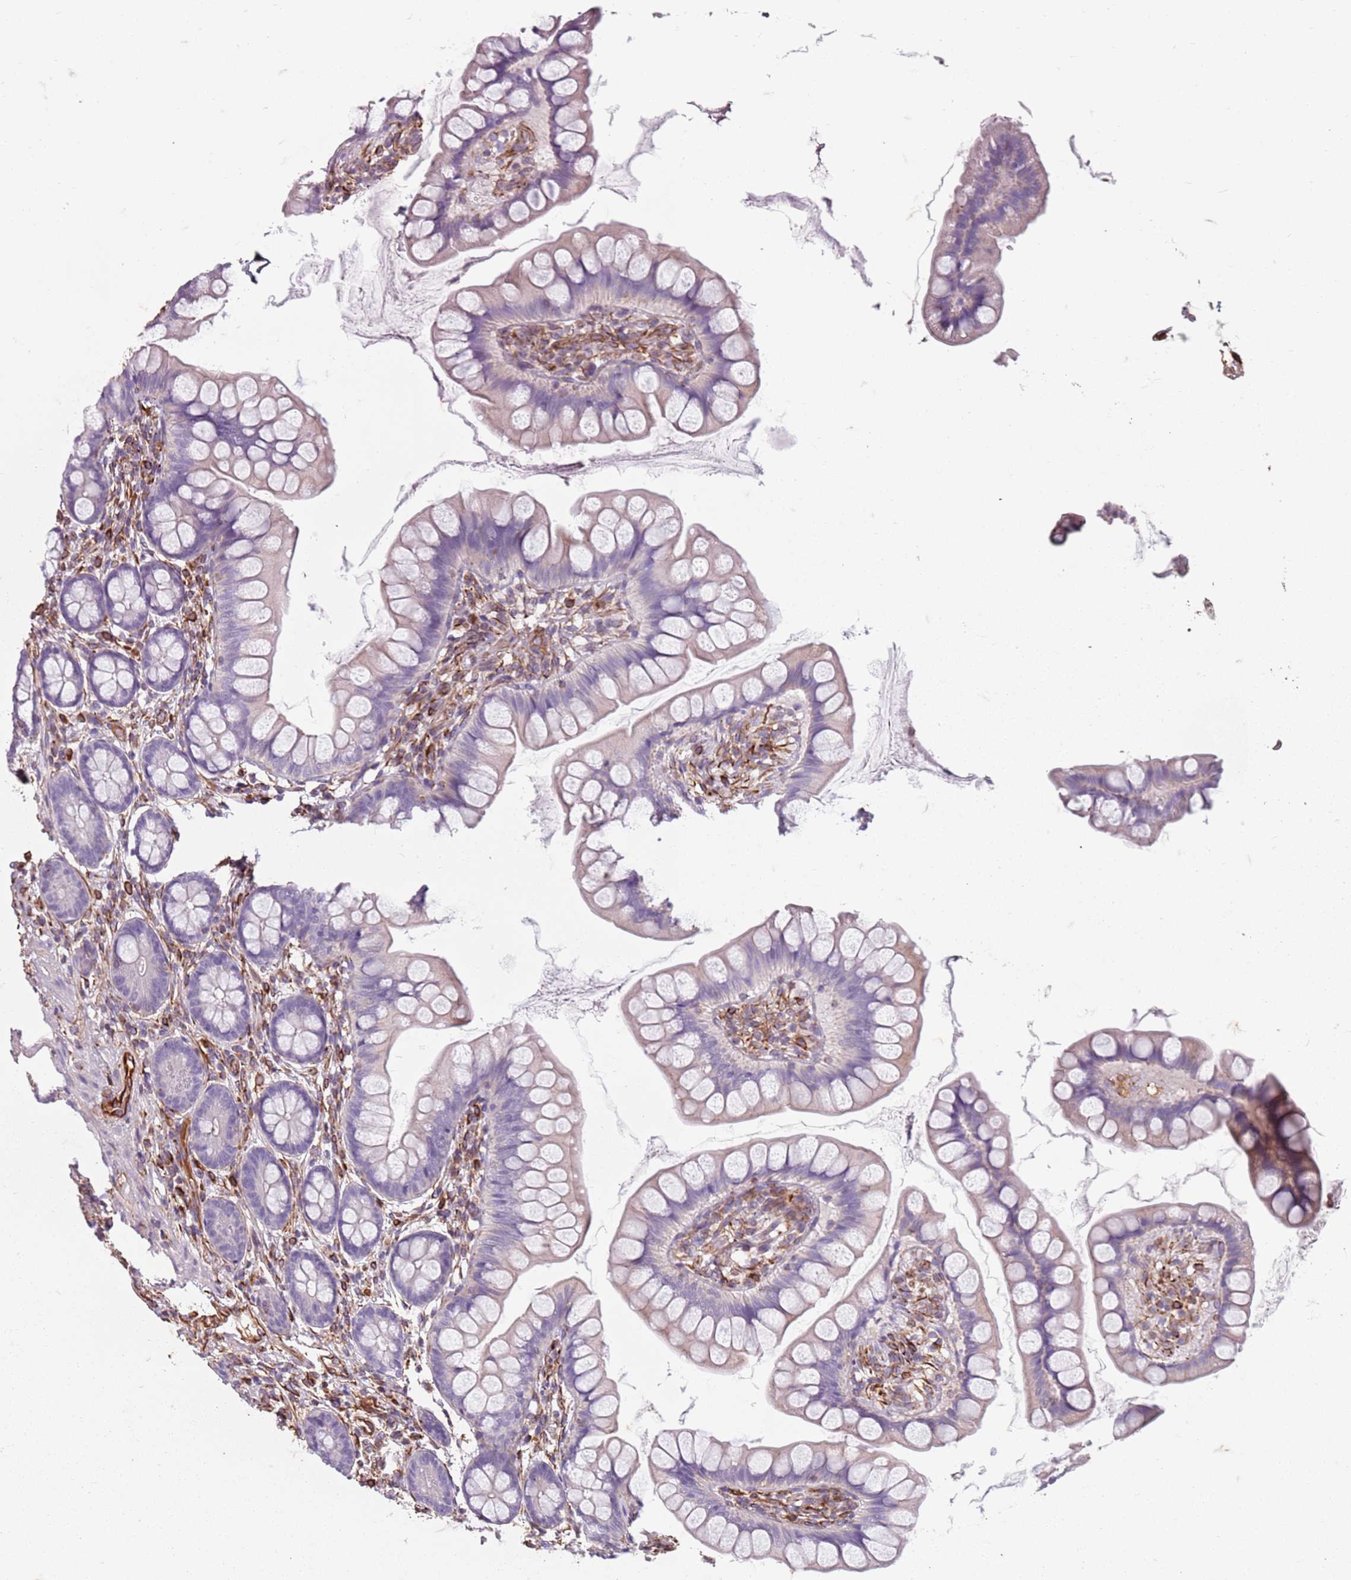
{"staining": {"intensity": "negative", "quantity": "none", "location": "none"}, "tissue": "small intestine", "cell_type": "Glandular cells", "image_type": "normal", "snomed": [{"axis": "morphology", "description": "Normal tissue, NOS"}, {"axis": "topography", "description": "Small intestine"}], "caption": "IHC photomicrograph of normal small intestine stained for a protein (brown), which displays no positivity in glandular cells.", "gene": "TAS2R38", "patient": {"sex": "male", "age": 70}}